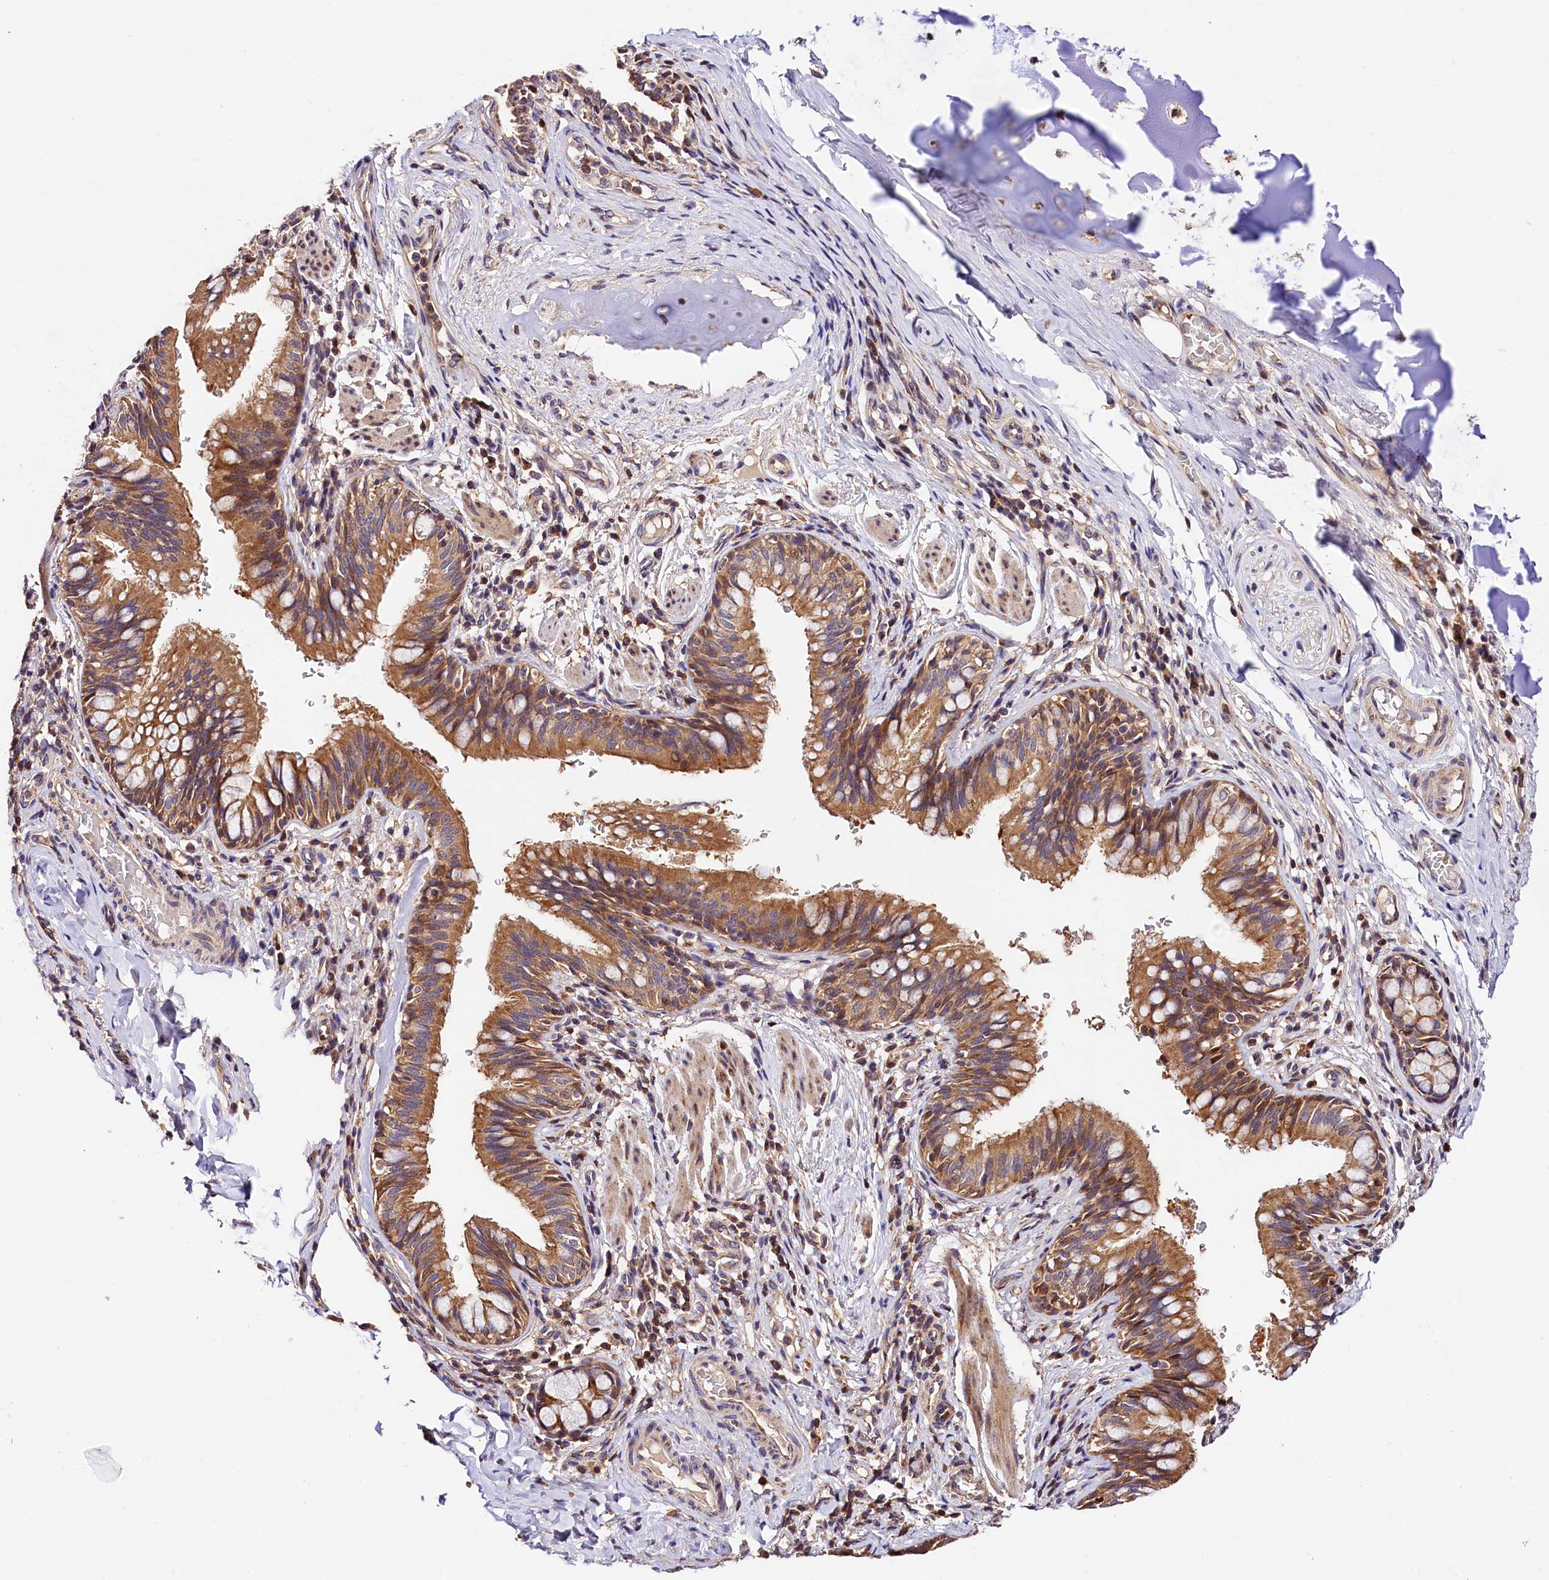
{"staining": {"intensity": "moderate", "quantity": ">75%", "location": "cytoplasmic/membranous"}, "tissue": "bronchus", "cell_type": "Respiratory epithelial cells", "image_type": "normal", "snomed": [{"axis": "morphology", "description": "Normal tissue, NOS"}, {"axis": "topography", "description": "Cartilage tissue"}, {"axis": "topography", "description": "Bronchus"}], "caption": "IHC (DAB) staining of normal human bronchus reveals moderate cytoplasmic/membranous protein positivity in approximately >75% of respiratory epithelial cells.", "gene": "KPTN", "patient": {"sex": "female", "age": 36}}